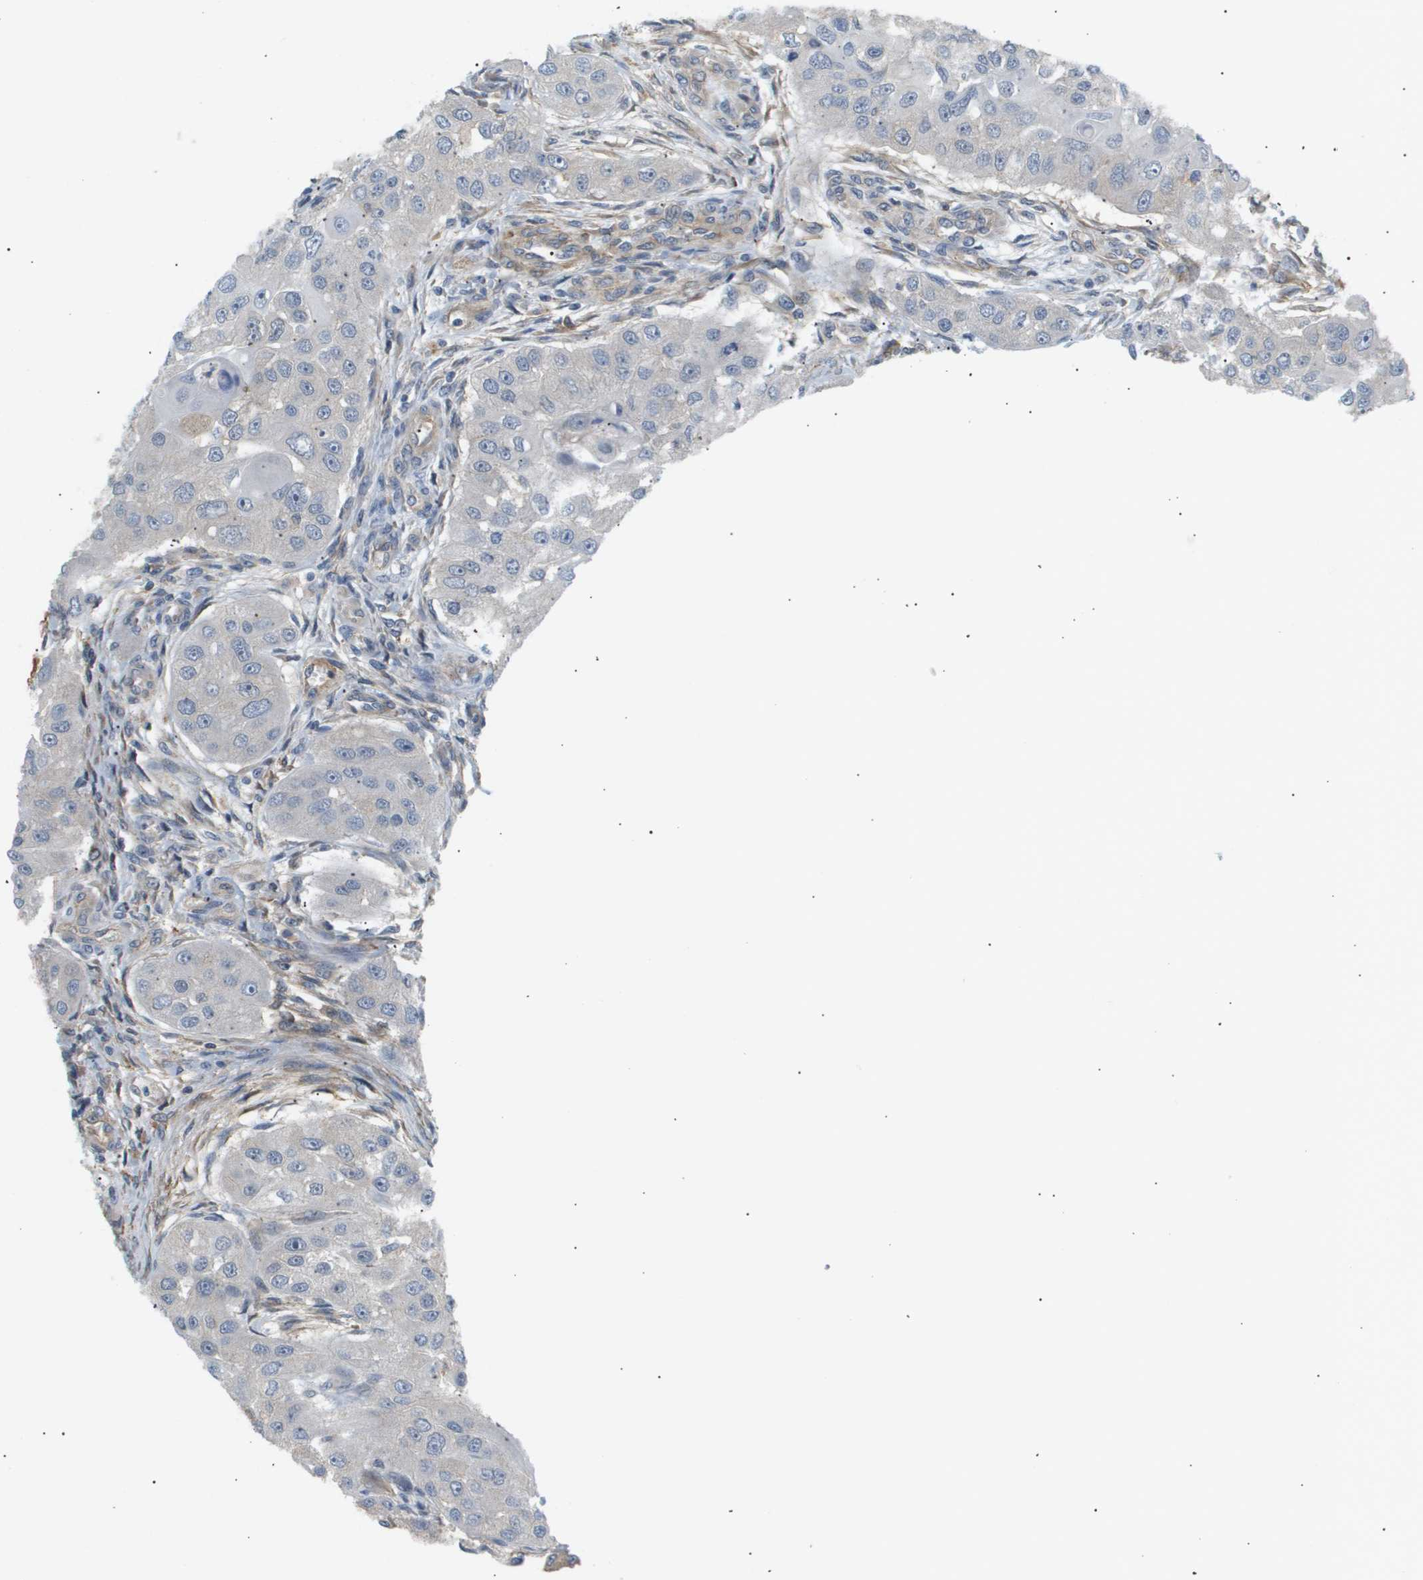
{"staining": {"intensity": "negative", "quantity": "none", "location": "none"}, "tissue": "head and neck cancer", "cell_type": "Tumor cells", "image_type": "cancer", "snomed": [{"axis": "morphology", "description": "Normal tissue, NOS"}, {"axis": "morphology", "description": "Squamous cell carcinoma, NOS"}, {"axis": "topography", "description": "Skeletal muscle"}, {"axis": "topography", "description": "Head-Neck"}], "caption": "An immunohistochemistry photomicrograph of head and neck squamous cell carcinoma is shown. There is no staining in tumor cells of head and neck squamous cell carcinoma.", "gene": "CORO2B", "patient": {"sex": "male", "age": 51}}